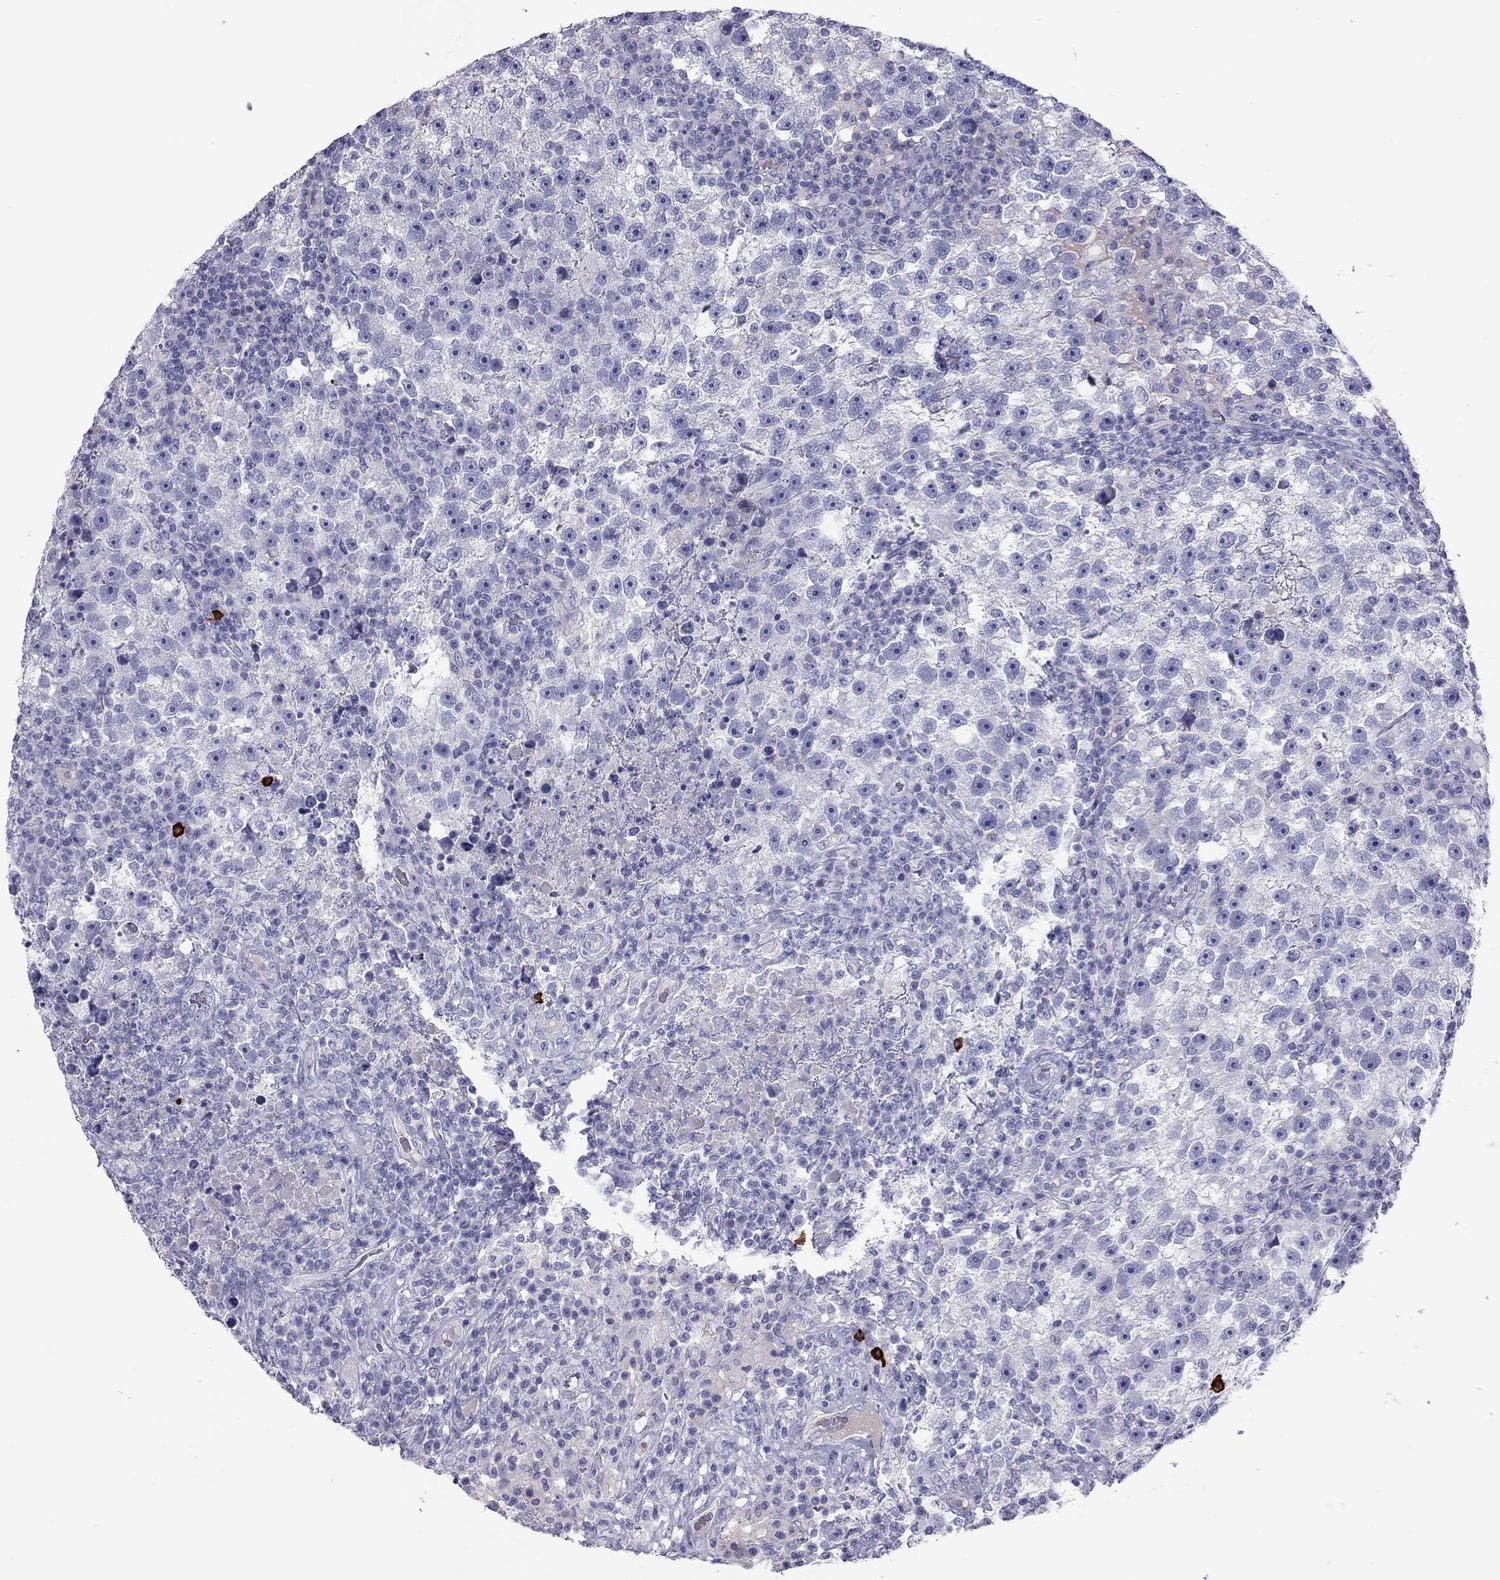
{"staining": {"intensity": "negative", "quantity": "none", "location": "none"}, "tissue": "testis cancer", "cell_type": "Tumor cells", "image_type": "cancer", "snomed": [{"axis": "morphology", "description": "Seminoma, NOS"}, {"axis": "topography", "description": "Testis"}], "caption": "Immunohistochemistry (IHC) micrograph of seminoma (testis) stained for a protein (brown), which demonstrates no staining in tumor cells.", "gene": "KLRG1", "patient": {"sex": "male", "age": 47}}